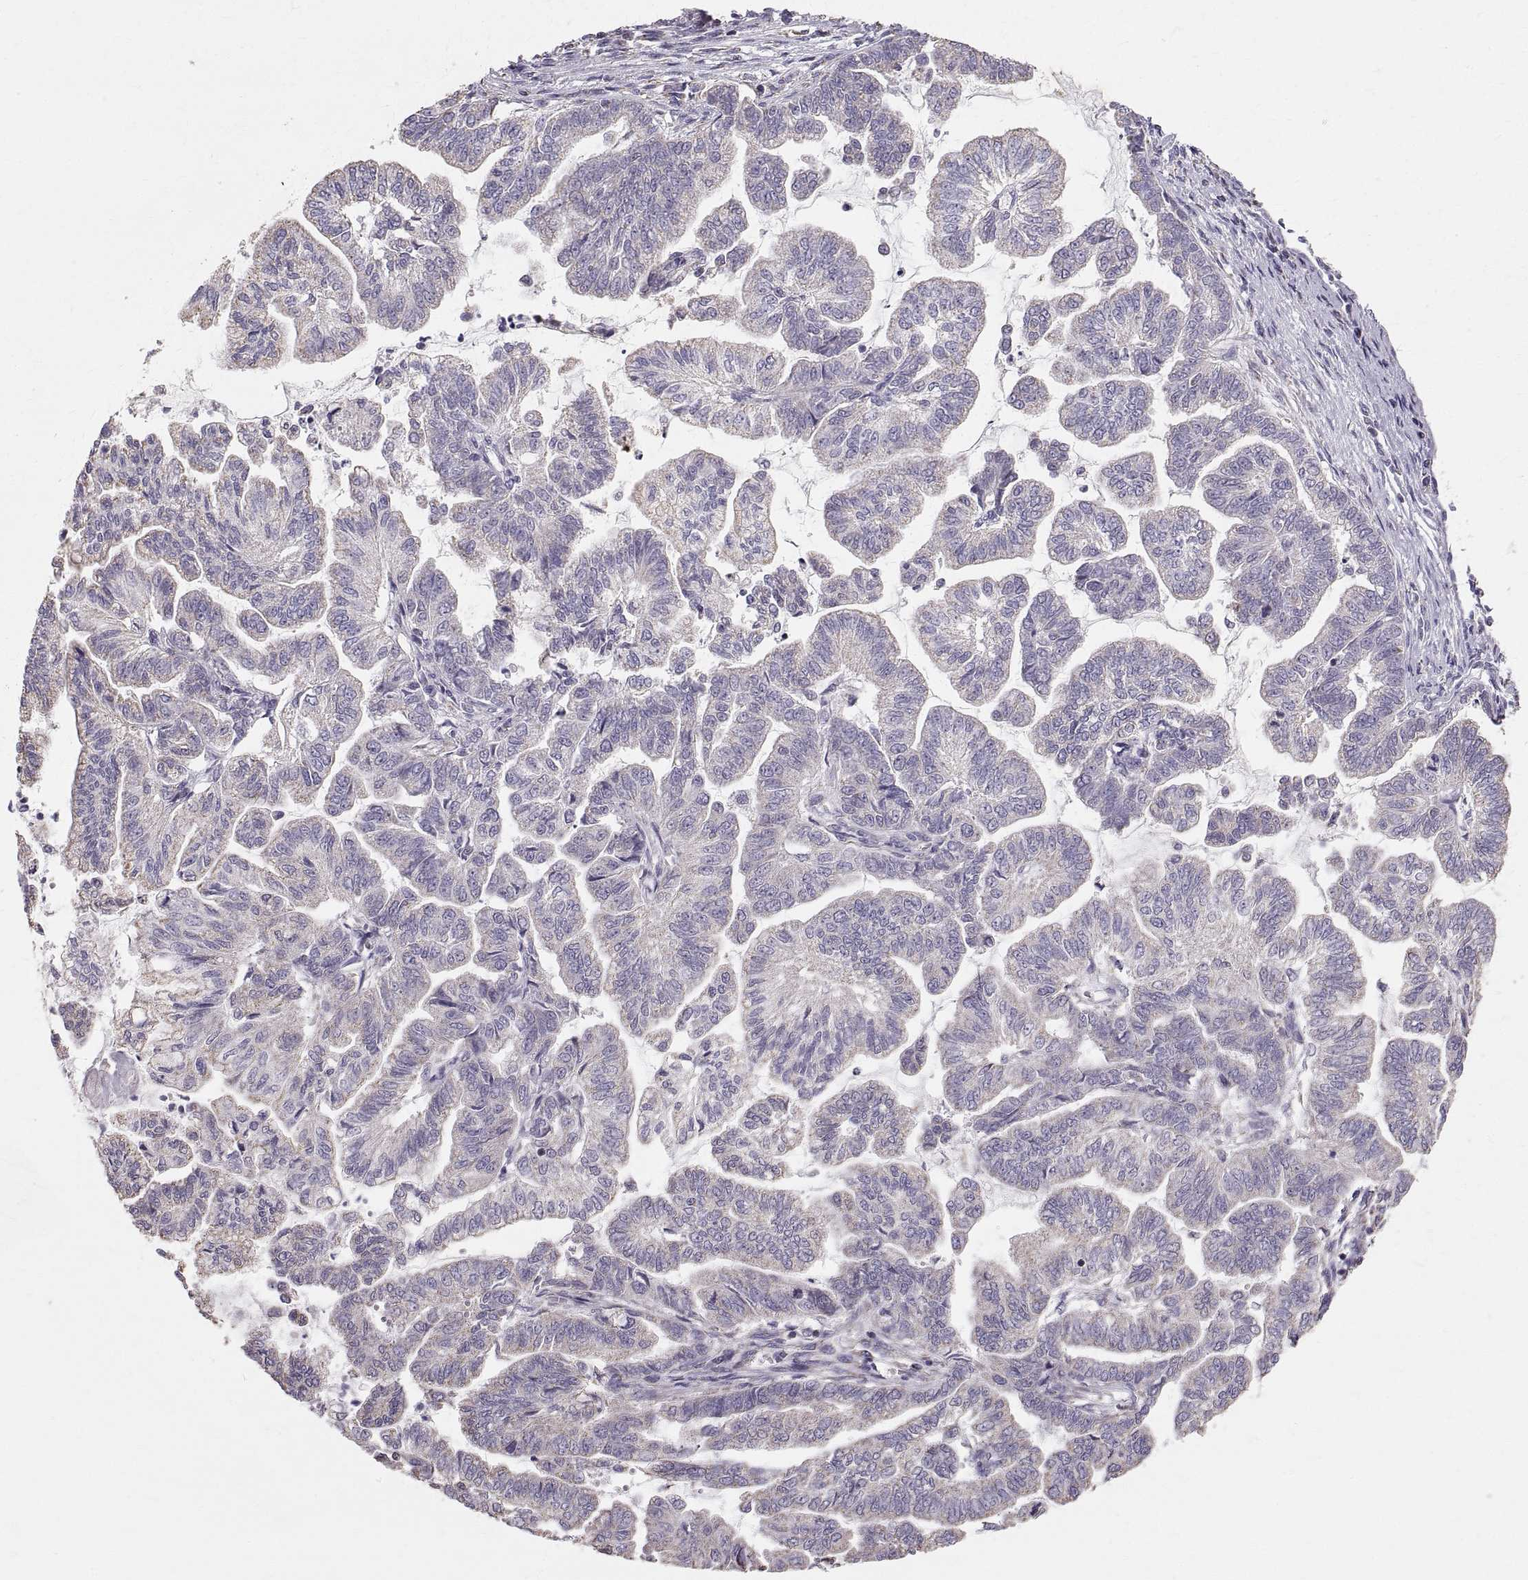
{"staining": {"intensity": "weak", "quantity": "25%-75%", "location": "cytoplasmic/membranous"}, "tissue": "stomach cancer", "cell_type": "Tumor cells", "image_type": "cancer", "snomed": [{"axis": "morphology", "description": "Adenocarcinoma, NOS"}, {"axis": "topography", "description": "Stomach"}], "caption": "A brown stain labels weak cytoplasmic/membranous staining of a protein in human stomach adenocarcinoma tumor cells.", "gene": "STMND1", "patient": {"sex": "male", "age": 83}}